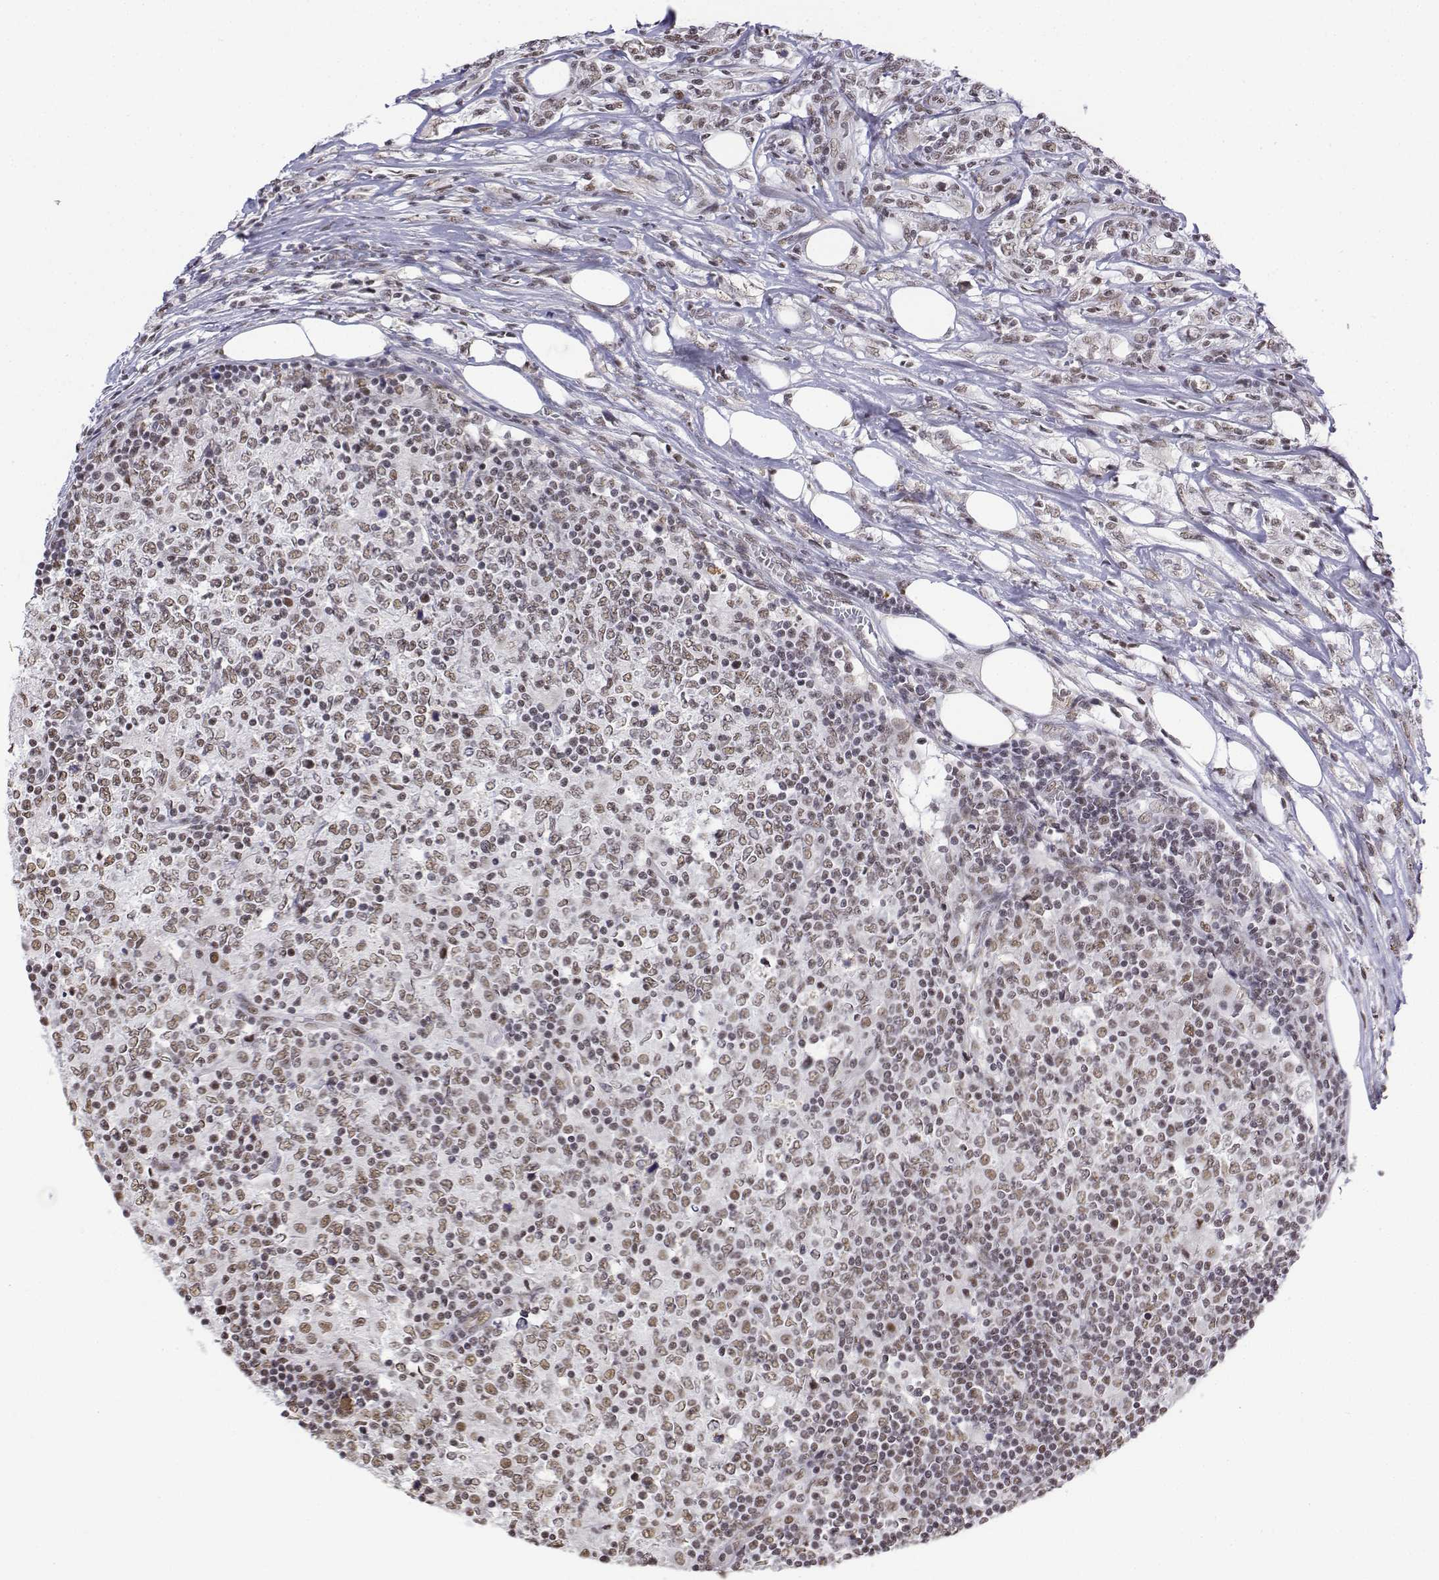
{"staining": {"intensity": "weak", "quantity": ">75%", "location": "nuclear"}, "tissue": "lymphoma", "cell_type": "Tumor cells", "image_type": "cancer", "snomed": [{"axis": "morphology", "description": "Malignant lymphoma, non-Hodgkin's type, High grade"}, {"axis": "topography", "description": "Lymph node"}], "caption": "Approximately >75% of tumor cells in human lymphoma show weak nuclear protein positivity as visualized by brown immunohistochemical staining.", "gene": "SETD1A", "patient": {"sex": "female", "age": 84}}